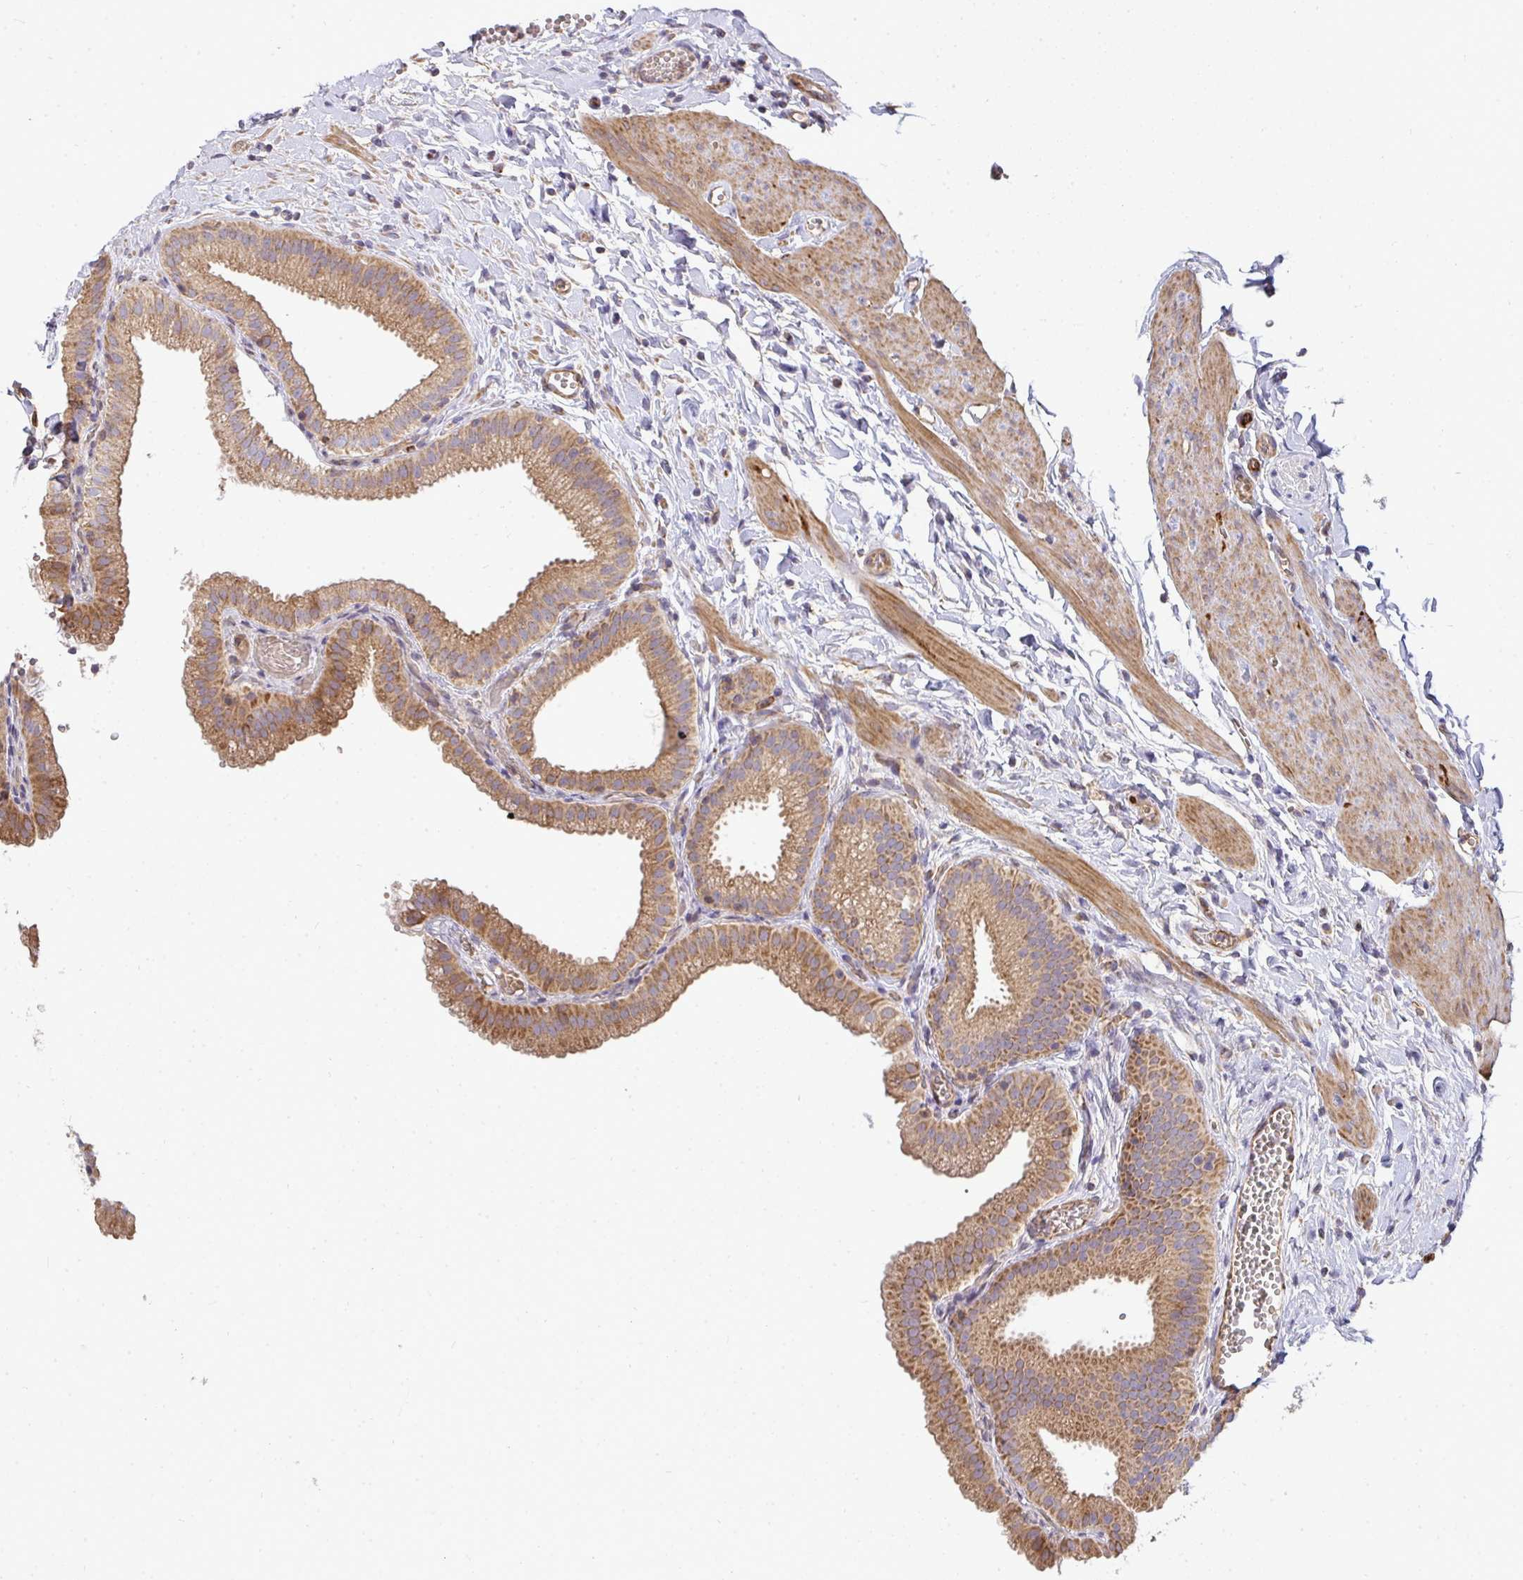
{"staining": {"intensity": "moderate", "quantity": ">75%", "location": "cytoplasmic/membranous"}, "tissue": "gallbladder", "cell_type": "Glandular cells", "image_type": "normal", "snomed": [{"axis": "morphology", "description": "Normal tissue, NOS"}, {"axis": "topography", "description": "Gallbladder"}], "caption": "DAB (3,3'-diaminobenzidine) immunohistochemical staining of normal human gallbladder displays moderate cytoplasmic/membranous protein expression in about >75% of glandular cells.", "gene": "B4GALT6", "patient": {"sex": "female", "age": 63}}